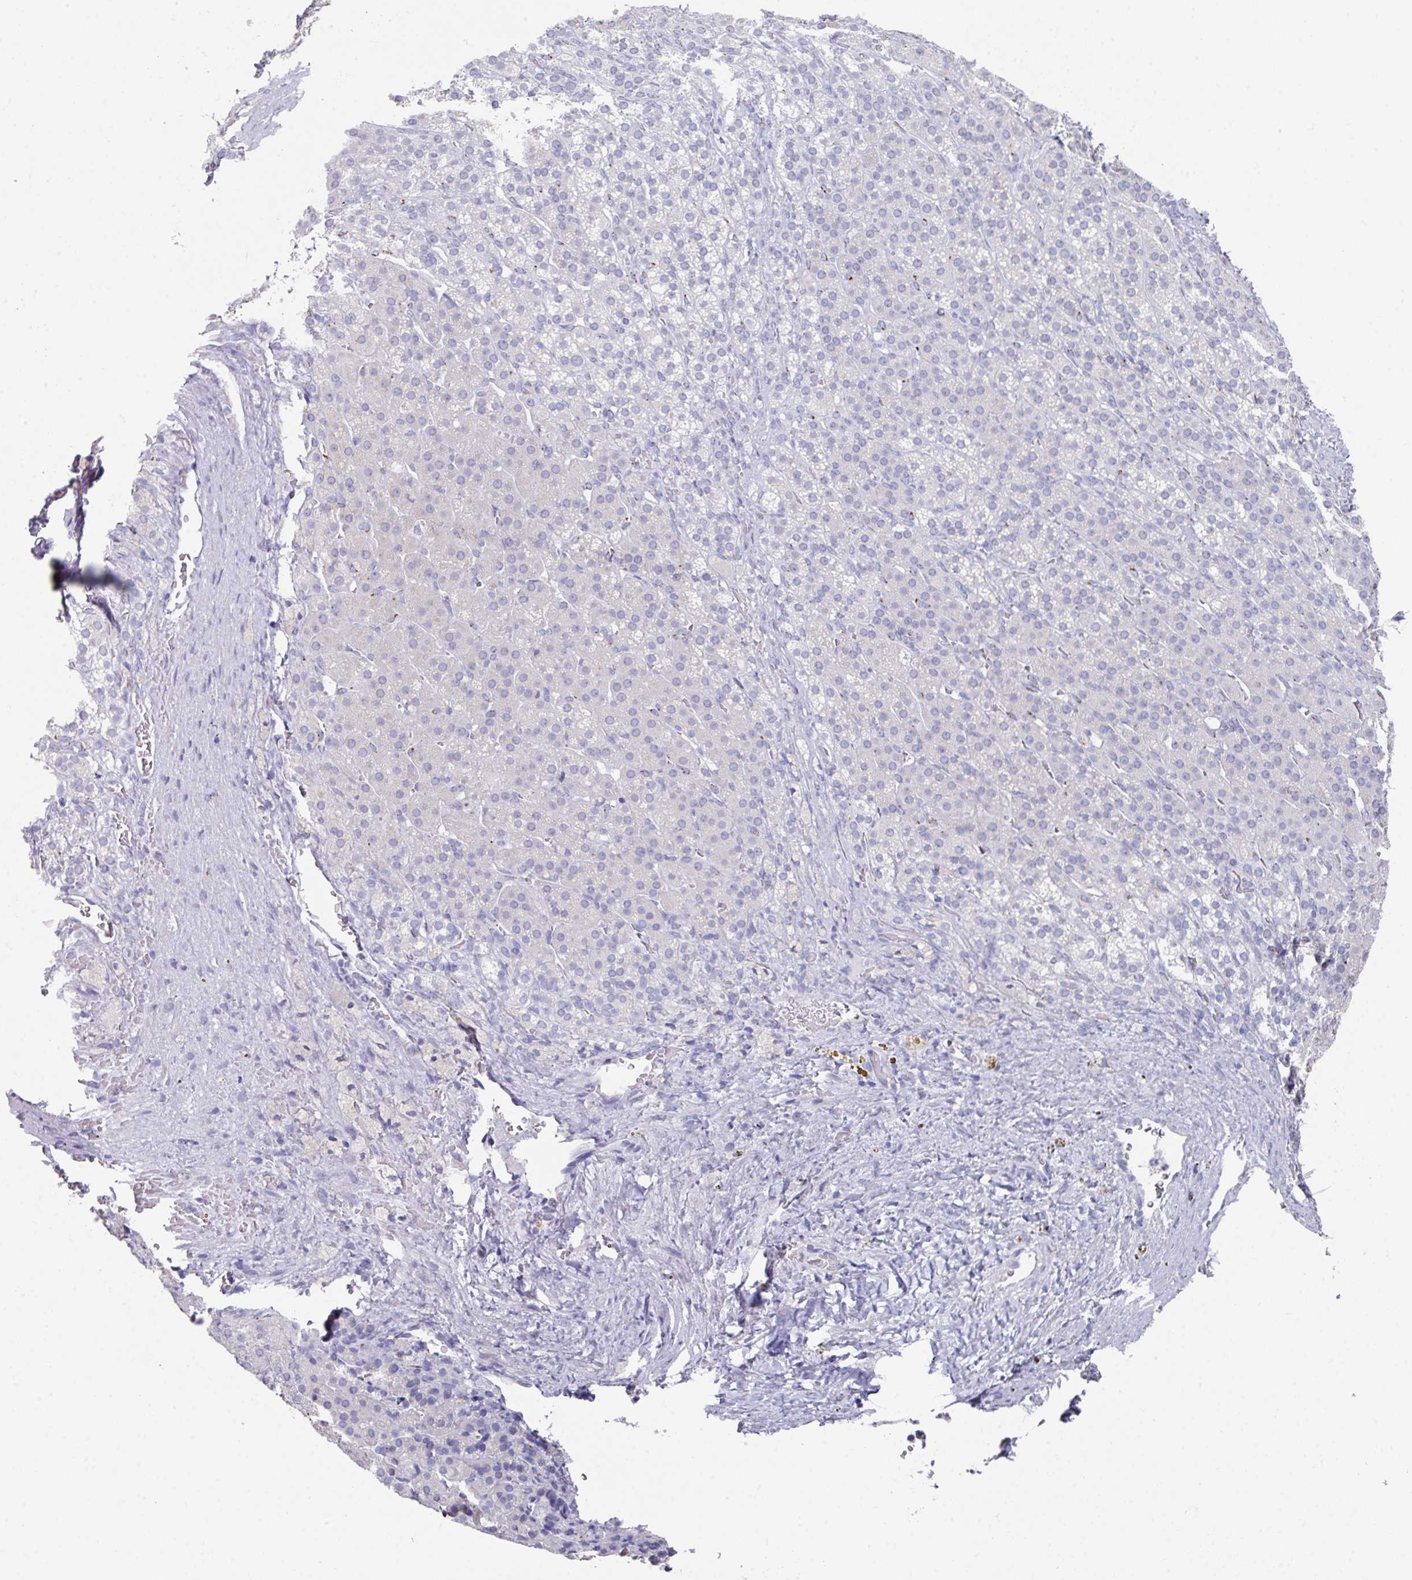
{"staining": {"intensity": "negative", "quantity": "none", "location": "none"}, "tissue": "adrenal gland", "cell_type": "Glandular cells", "image_type": "normal", "snomed": [{"axis": "morphology", "description": "Normal tissue, NOS"}, {"axis": "topography", "description": "Adrenal gland"}], "caption": "An image of adrenal gland stained for a protein shows no brown staining in glandular cells. (DAB (3,3'-diaminobenzidine) IHC visualized using brightfield microscopy, high magnification).", "gene": "VKORC1L1", "patient": {"sex": "female", "age": 41}}